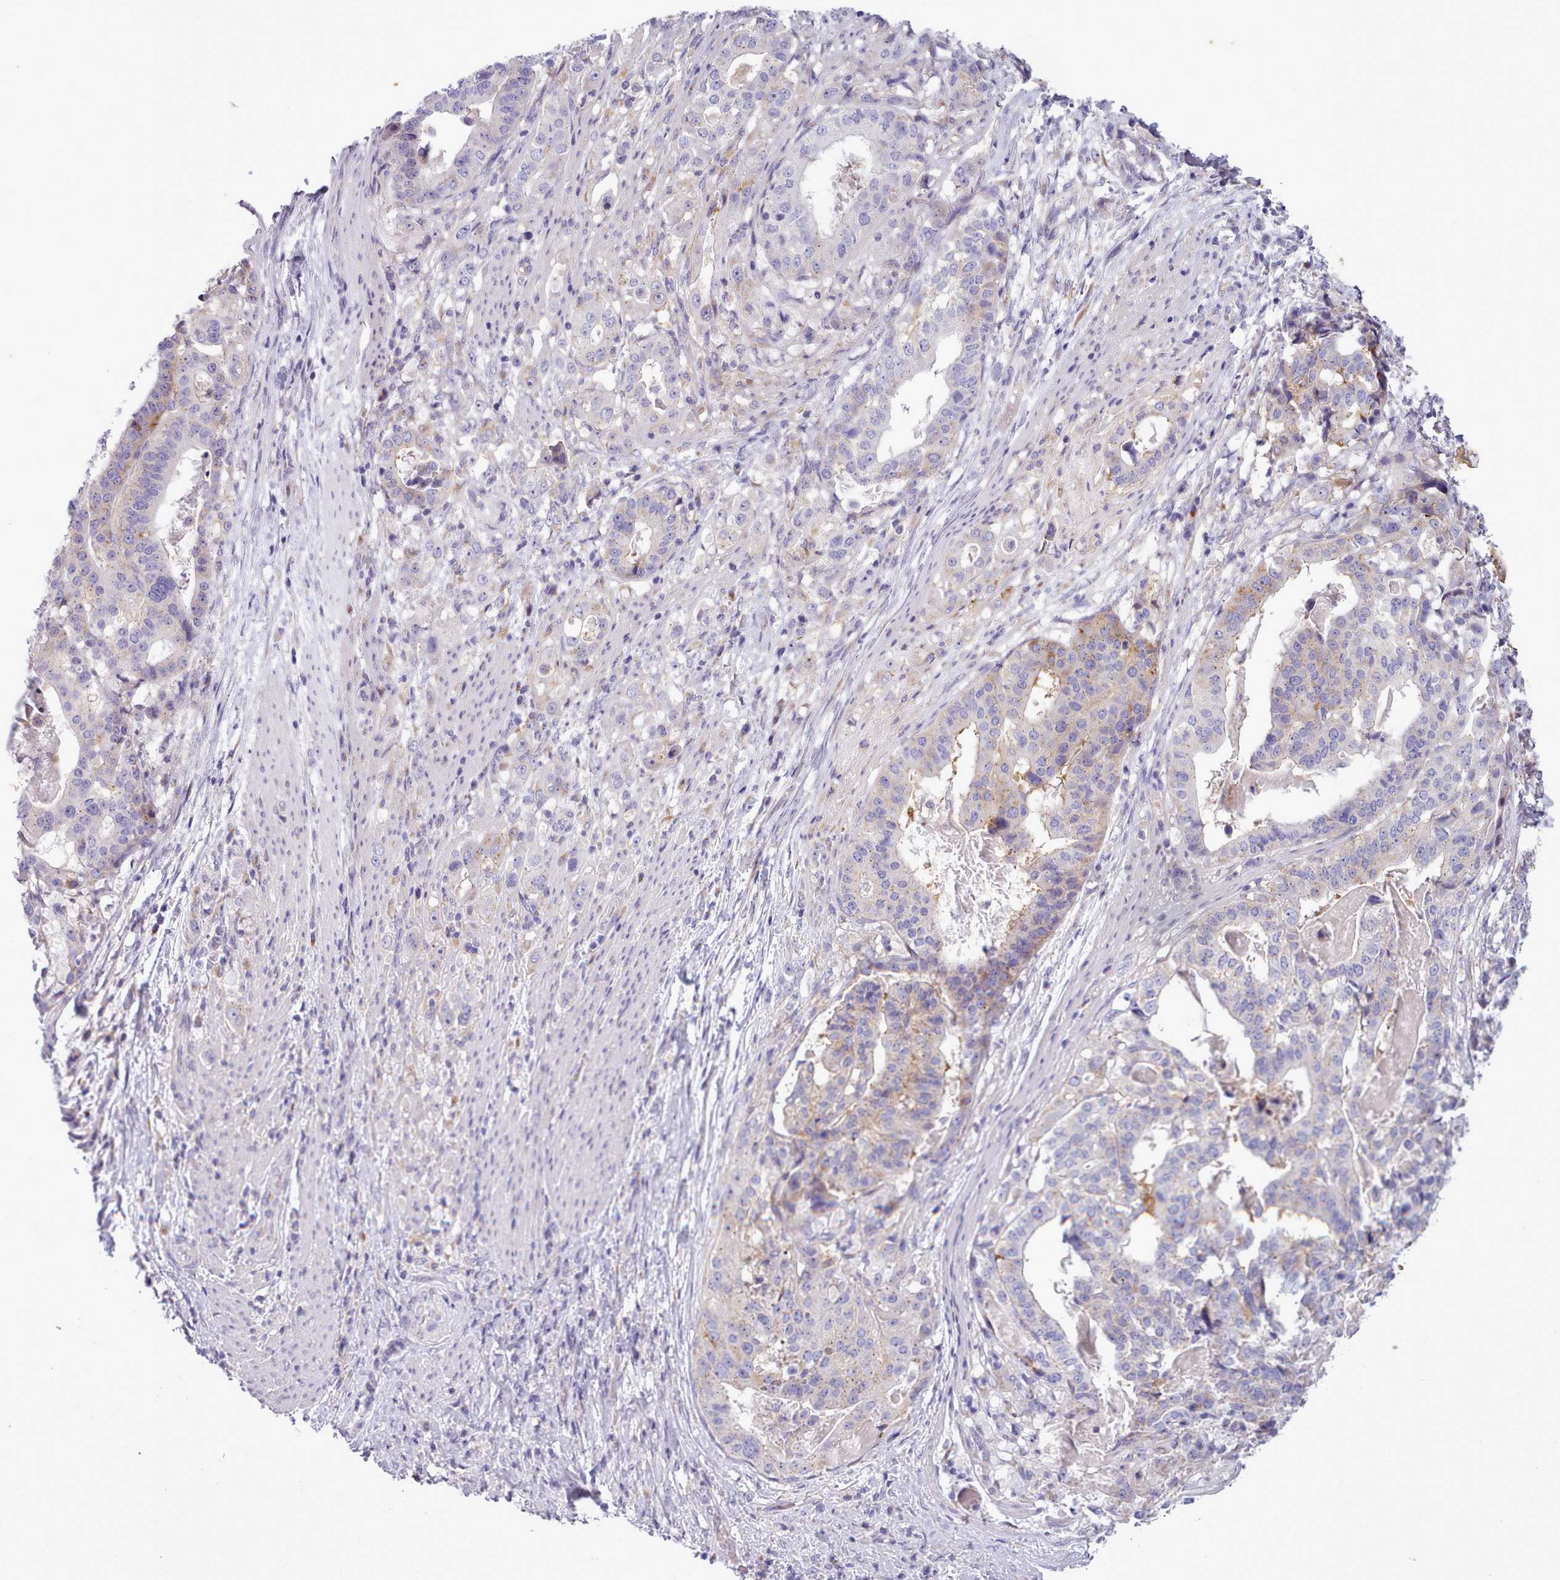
{"staining": {"intensity": "weak", "quantity": "<25%", "location": "cytoplasmic/membranous"}, "tissue": "stomach cancer", "cell_type": "Tumor cells", "image_type": "cancer", "snomed": [{"axis": "morphology", "description": "Adenocarcinoma, NOS"}, {"axis": "topography", "description": "Stomach"}], "caption": "This is an IHC micrograph of human stomach adenocarcinoma. There is no positivity in tumor cells.", "gene": "MYRFL", "patient": {"sex": "male", "age": 48}}